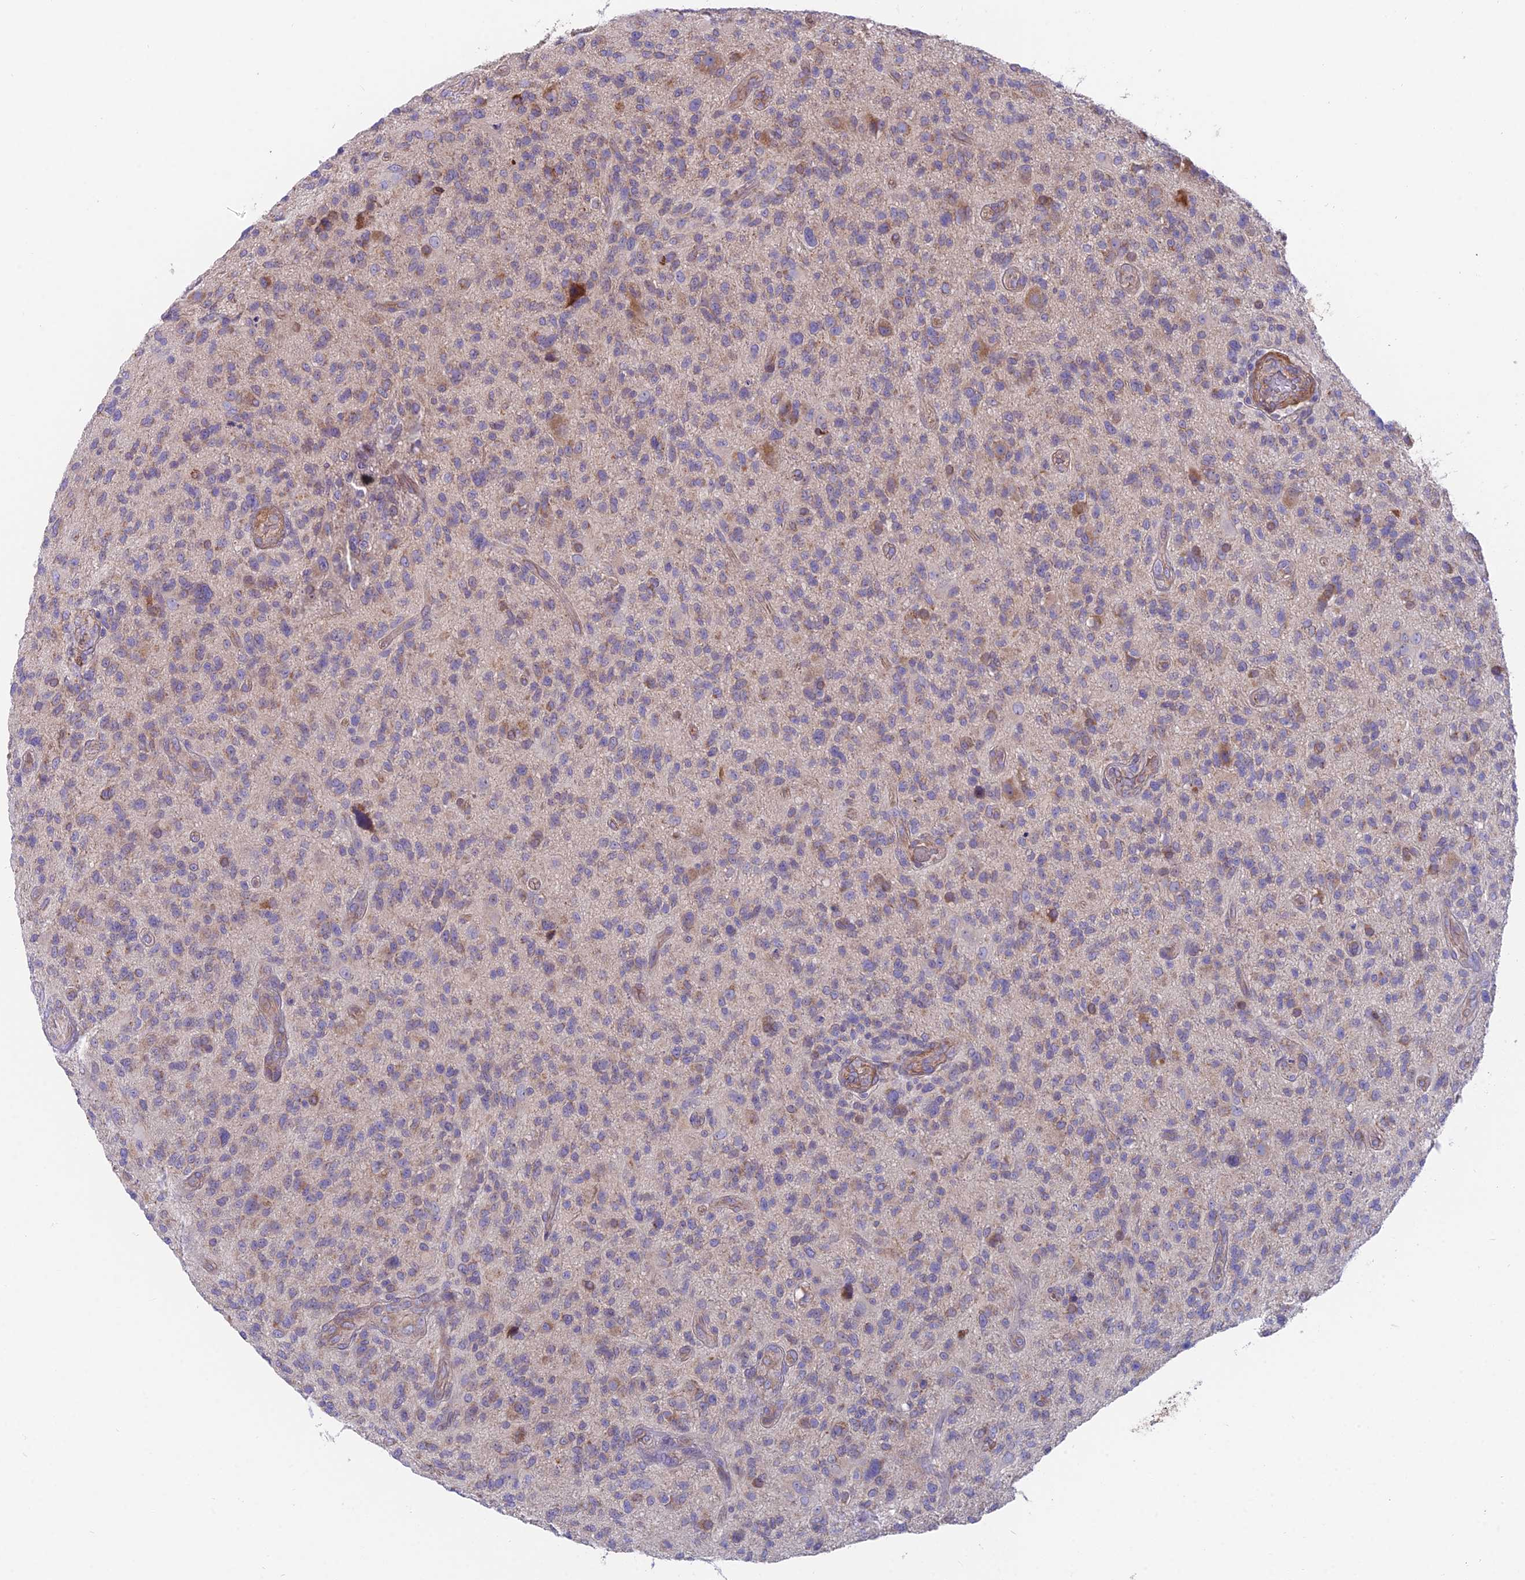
{"staining": {"intensity": "moderate", "quantity": "<25%", "location": "cytoplasmic/membranous"}, "tissue": "glioma", "cell_type": "Tumor cells", "image_type": "cancer", "snomed": [{"axis": "morphology", "description": "Glioma, malignant, High grade"}, {"axis": "topography", "description": "Brain"}], "caption": "Moderate cytoplasmic/membranous protein expression is seen in approximately <25% of tumor cells in glioma.", "gene": "TBC1D20", "patient": {"sex": "male", "age": 47}}